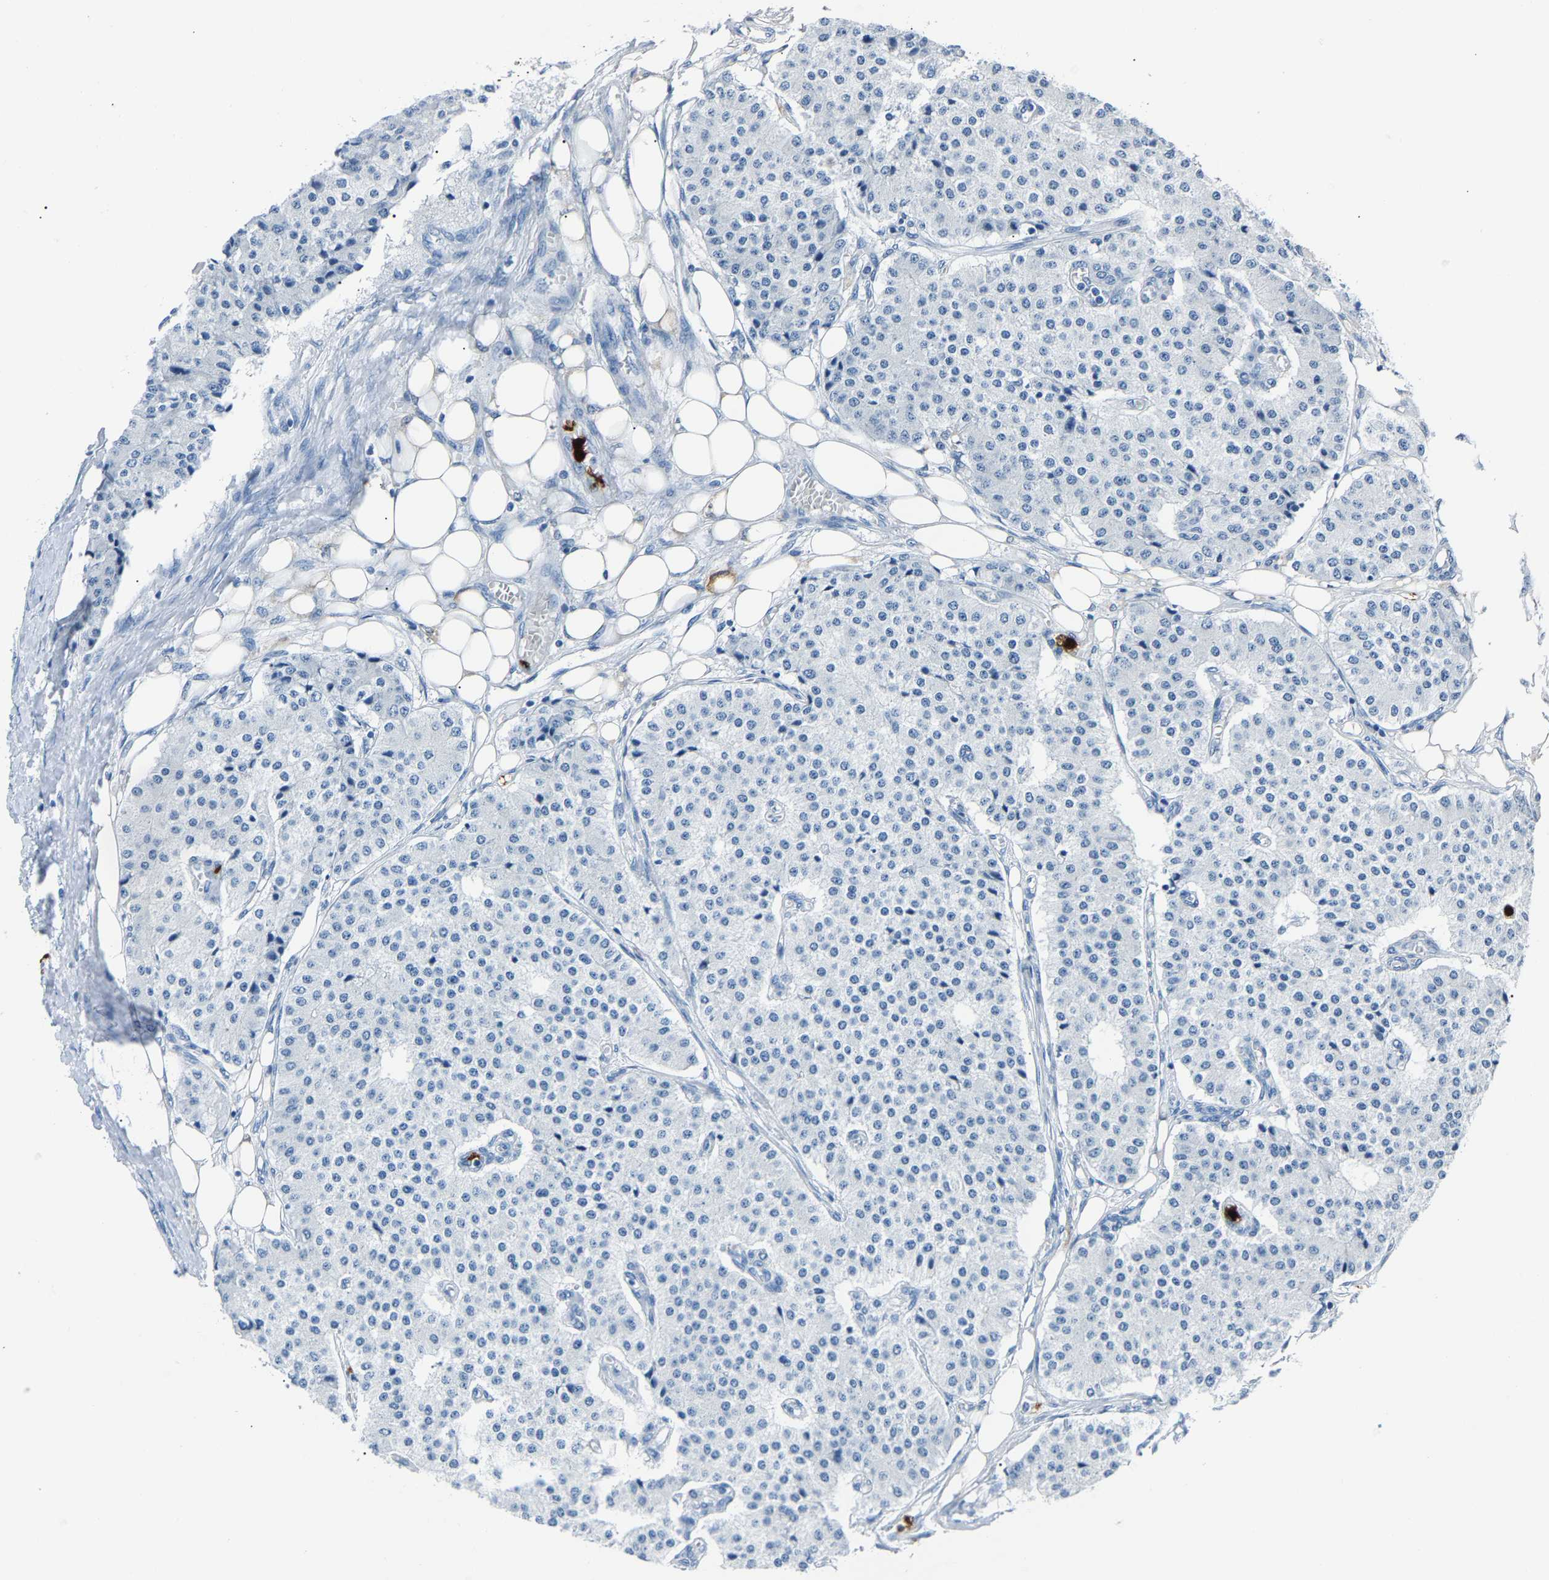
{"staining": {"intensity": "negative", "quantity": "none", "location": "none"}, "tissue": "carcinoid", "cell_type": "Tumor cells", "image_type": "cancer", "snomed": [{"axis": "morphology", "description": "Carcinoid, malignant, NOS"}, {"axis": "topography", "description": "Colon"}], "caption": "A high-resolution image shows immunohistochemistry staining of malignant carcinoid, which shows no significant expression in tumor cells. The staining is performed using DAB (3,3'-diaminobenzidine) brown chromogen with nuclei counter-stained in using hematoxylin.", "gene": "S100P", "patient": {"sex": "female", "age": 52}}